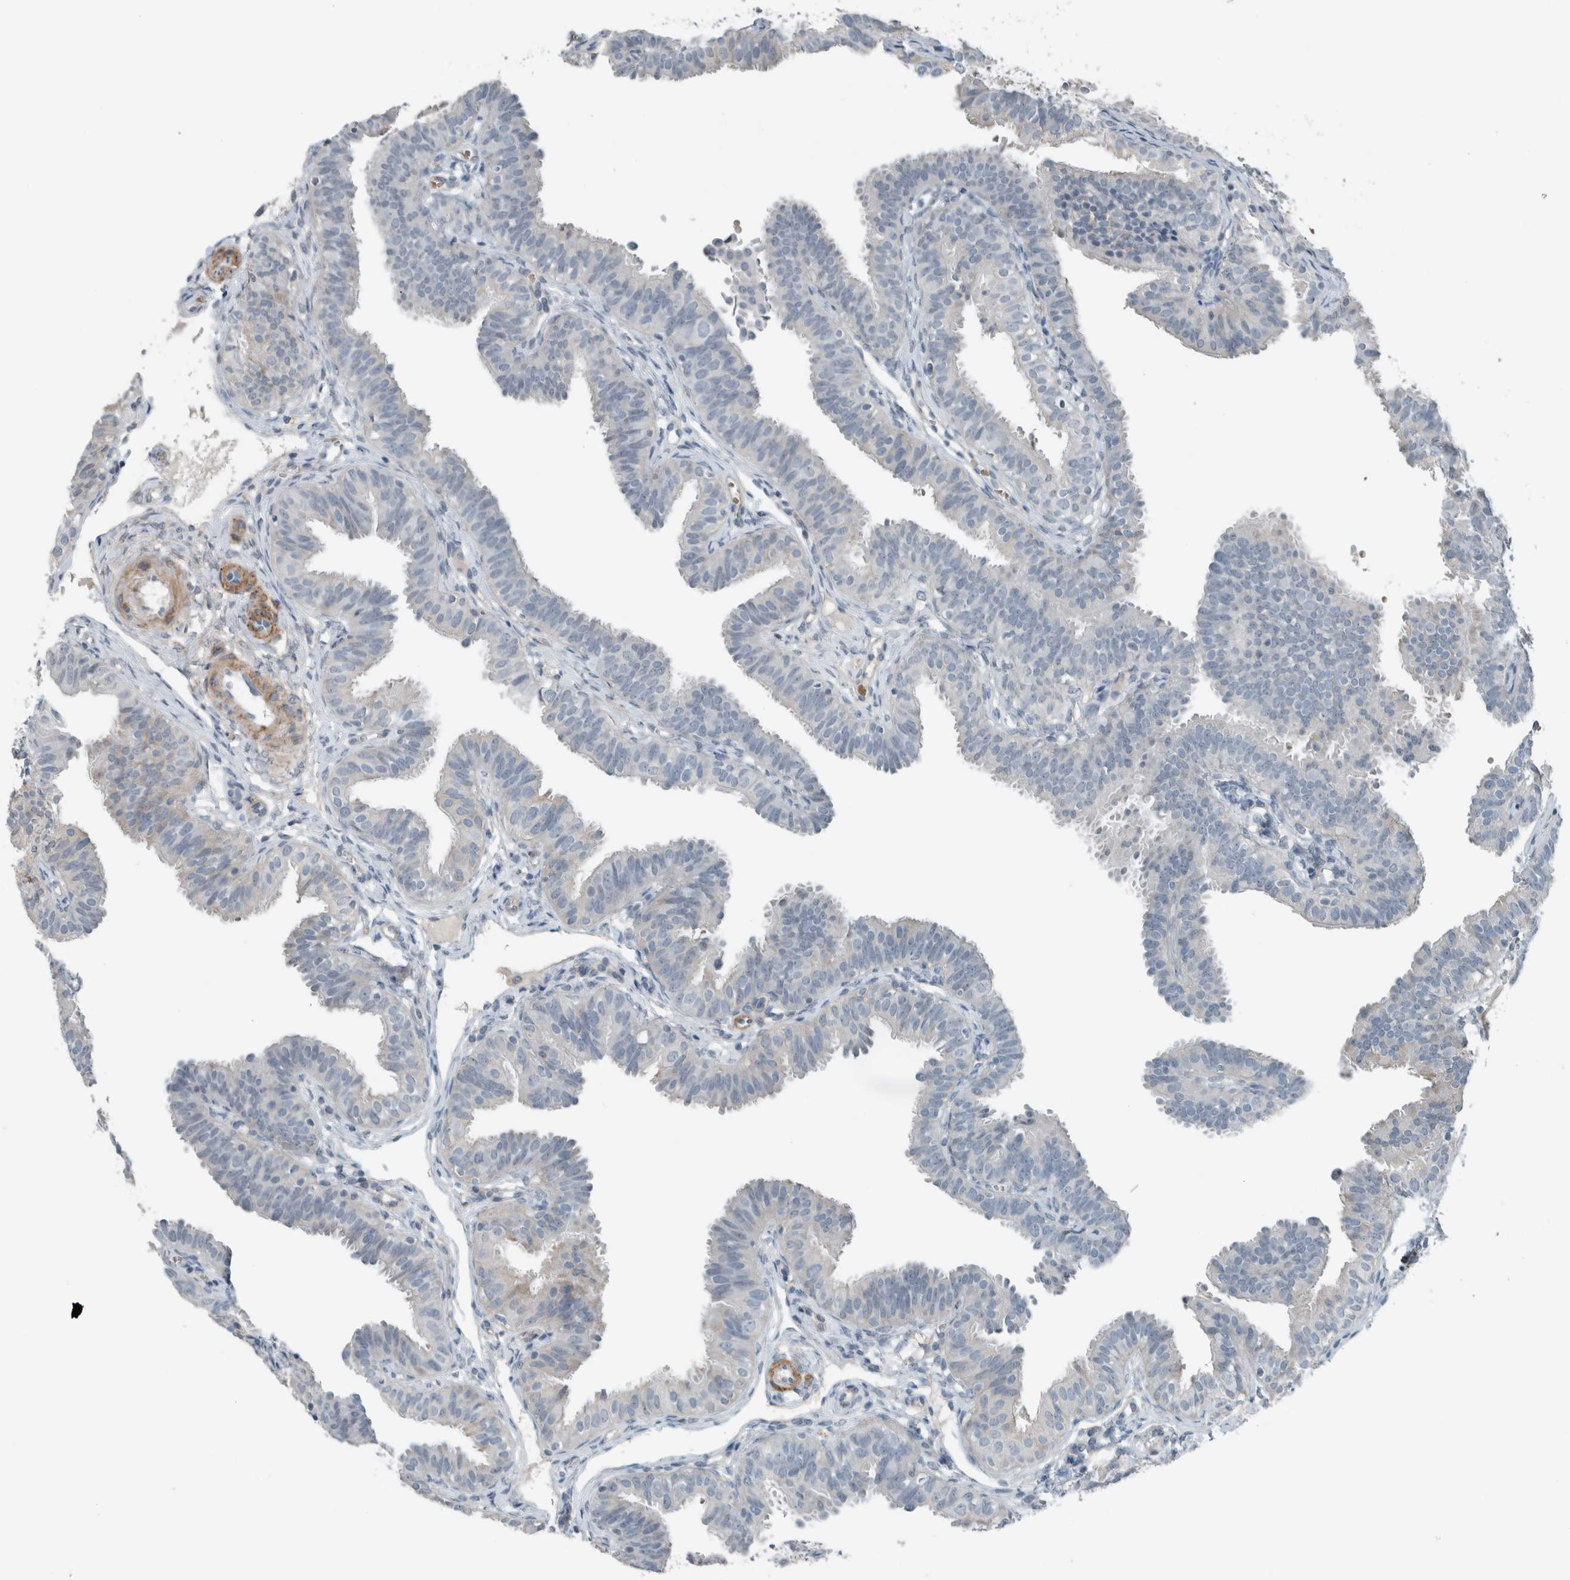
{"staining": {"intensity": "negative", "quantity": "none", "location": "none"}, "tissue": "fallopian tube", "cell_type": "Glandular cells", "image_type": "normal", "snomed": [{"axis": "morphology", "description": "Normal tissue, NOS"}, {"axis": "topography", "description": "Fallopian tube"}], "caption": "Immunohistochemistry photomicrograph of normal human fallopian tube stained for a protein (brown), which reveals no staining in glandular cells.", "gene": "JADE2", "patient": {"sex": "female", "age": 35}}